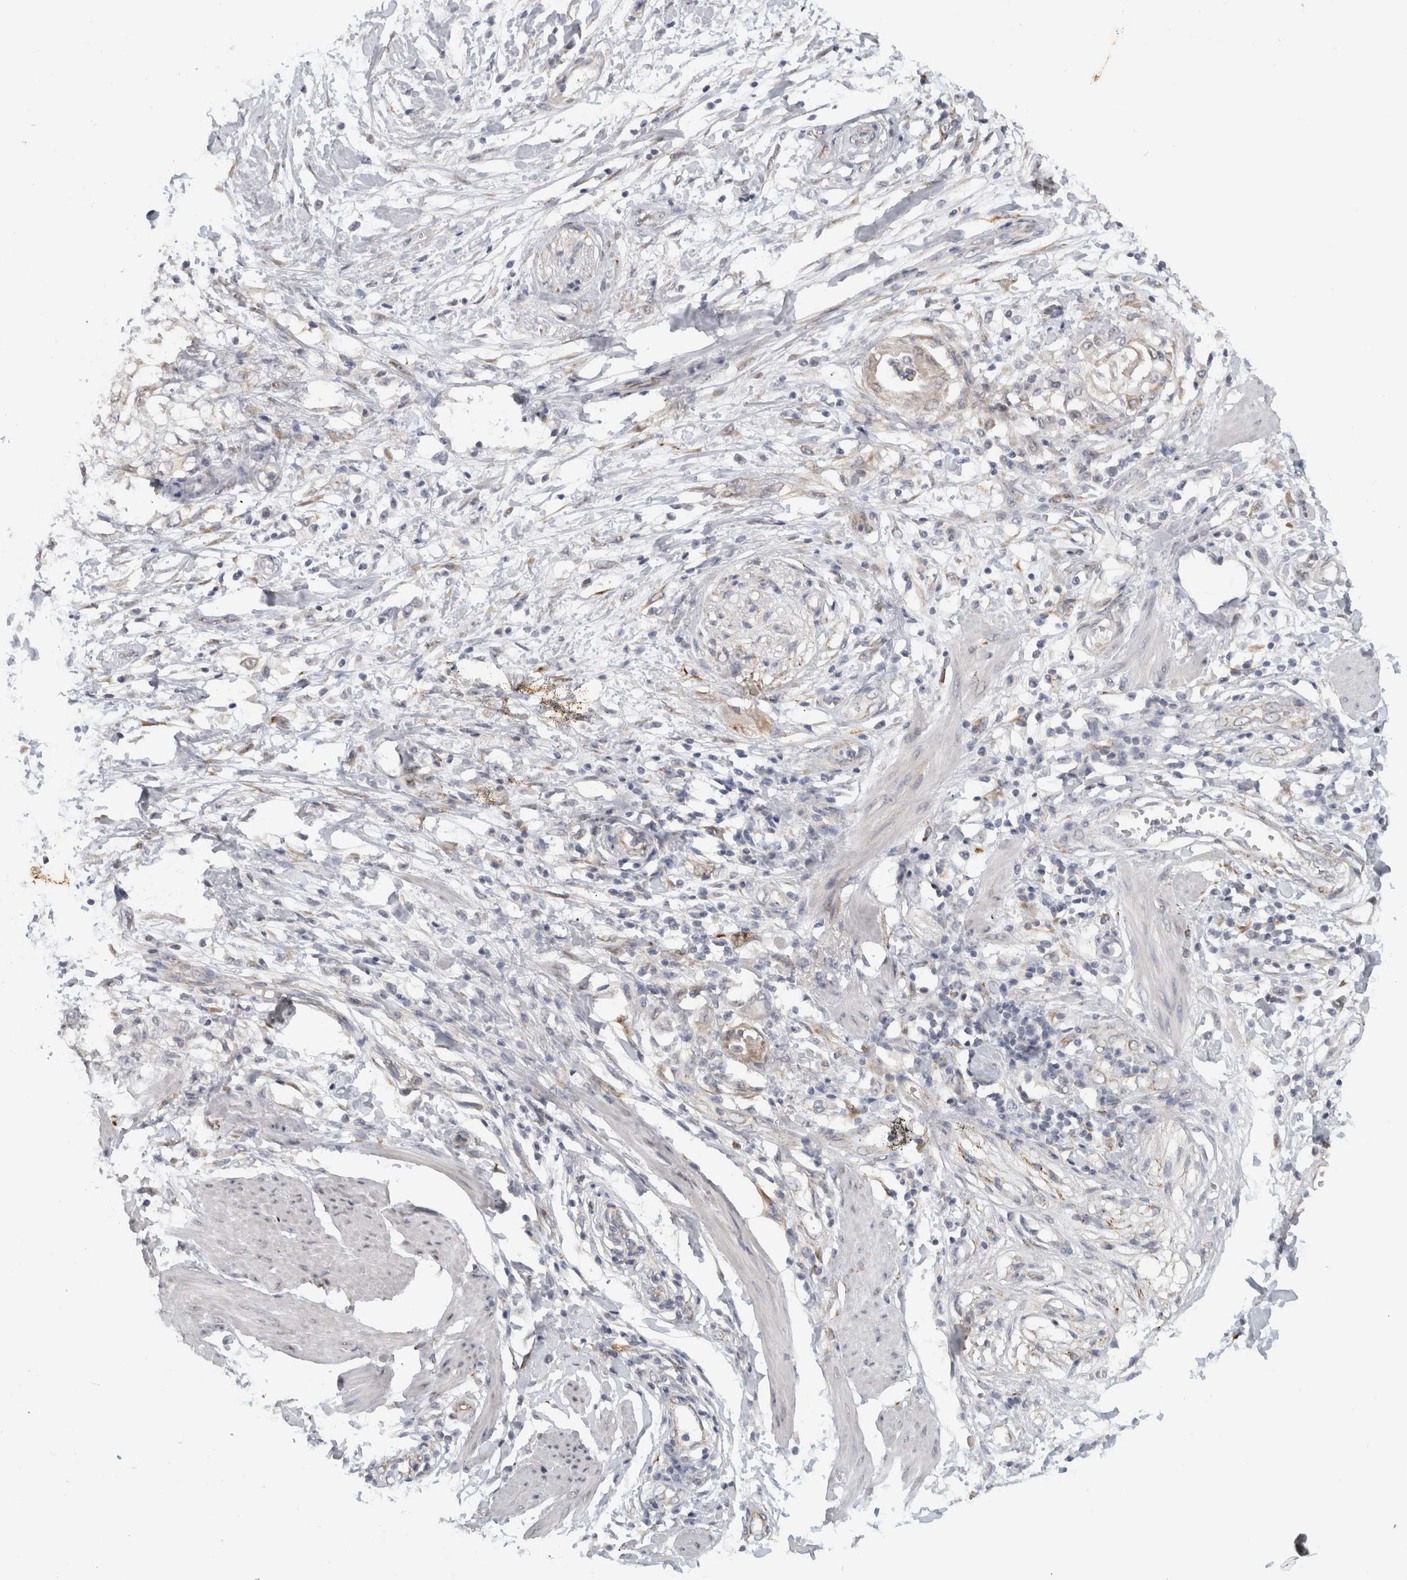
{"staining": {"intensity": "weak", "quantity": ">75%", "location": "cytoplasmic/membranous,nuclear"}, "tissue": "pancreatic cancer", "cell_type": "Tumor cells", "image_type": "cancer", "snomed": [{"axis": "morphology", "description": "Normal tissue, NOS"}, {"axis": "morphology", "description": "Adenocarcinoma, NOS"}, {"axis": "topography", "description": "Pancreas"}, {"axis": "topography", "description": "Duodenum"}], "caption": "Immunohistochemistry histopathology image of neoplastic tissue: adenocarcinoma (pancreatic) stained using immunohistochemistry (IHC) exhibits low levels of weak protein expression localized specifically in the cytoplasmic/membranous and nuclear of tumor cells, appearing as a cytoplasmic/membranous and nuclear brown color.", "gene": "DYRK2", "patient": {"sex": "female", "age": 60}}